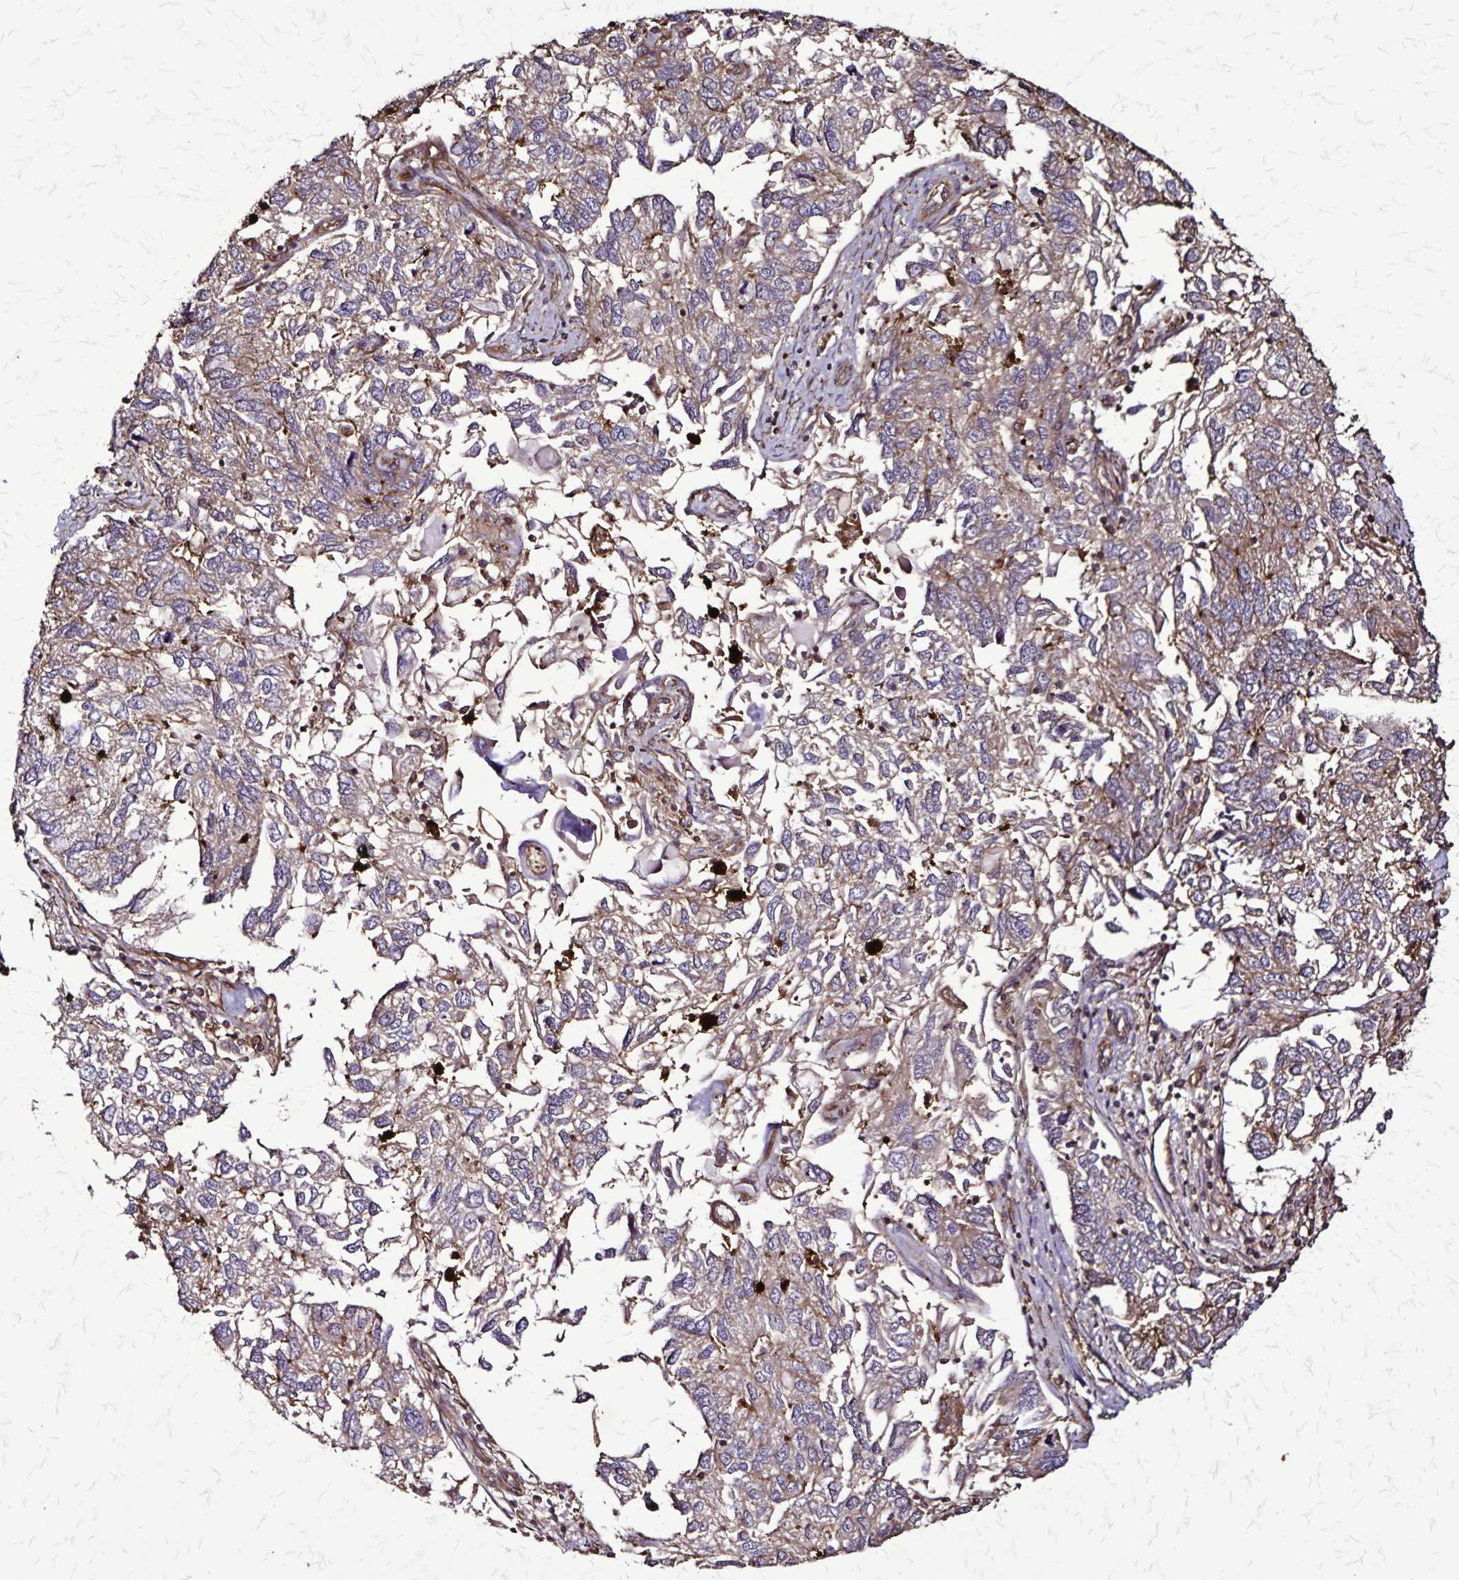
{"staining": {"intensity": "weak", "quantity": "25%-75%", "location": "cytoplasmic/membranous"}, "tissue": "endometrial cancer", "cell_type": "Tumor cells", "image_type": "cancer", "snomed": [{"axis": "morphology", "description": "Carcinoma, NOS"}, {"axis": "topography", "description": "Uterus"}], "caption": "Protein staining demonstrates weak cytoplasmic/membranous expression in about 25%-75% of tumor cells in carcinoma (endometrial).", "gene": "CHMP1B", "patient": {"sex": "female", "age": 76}}